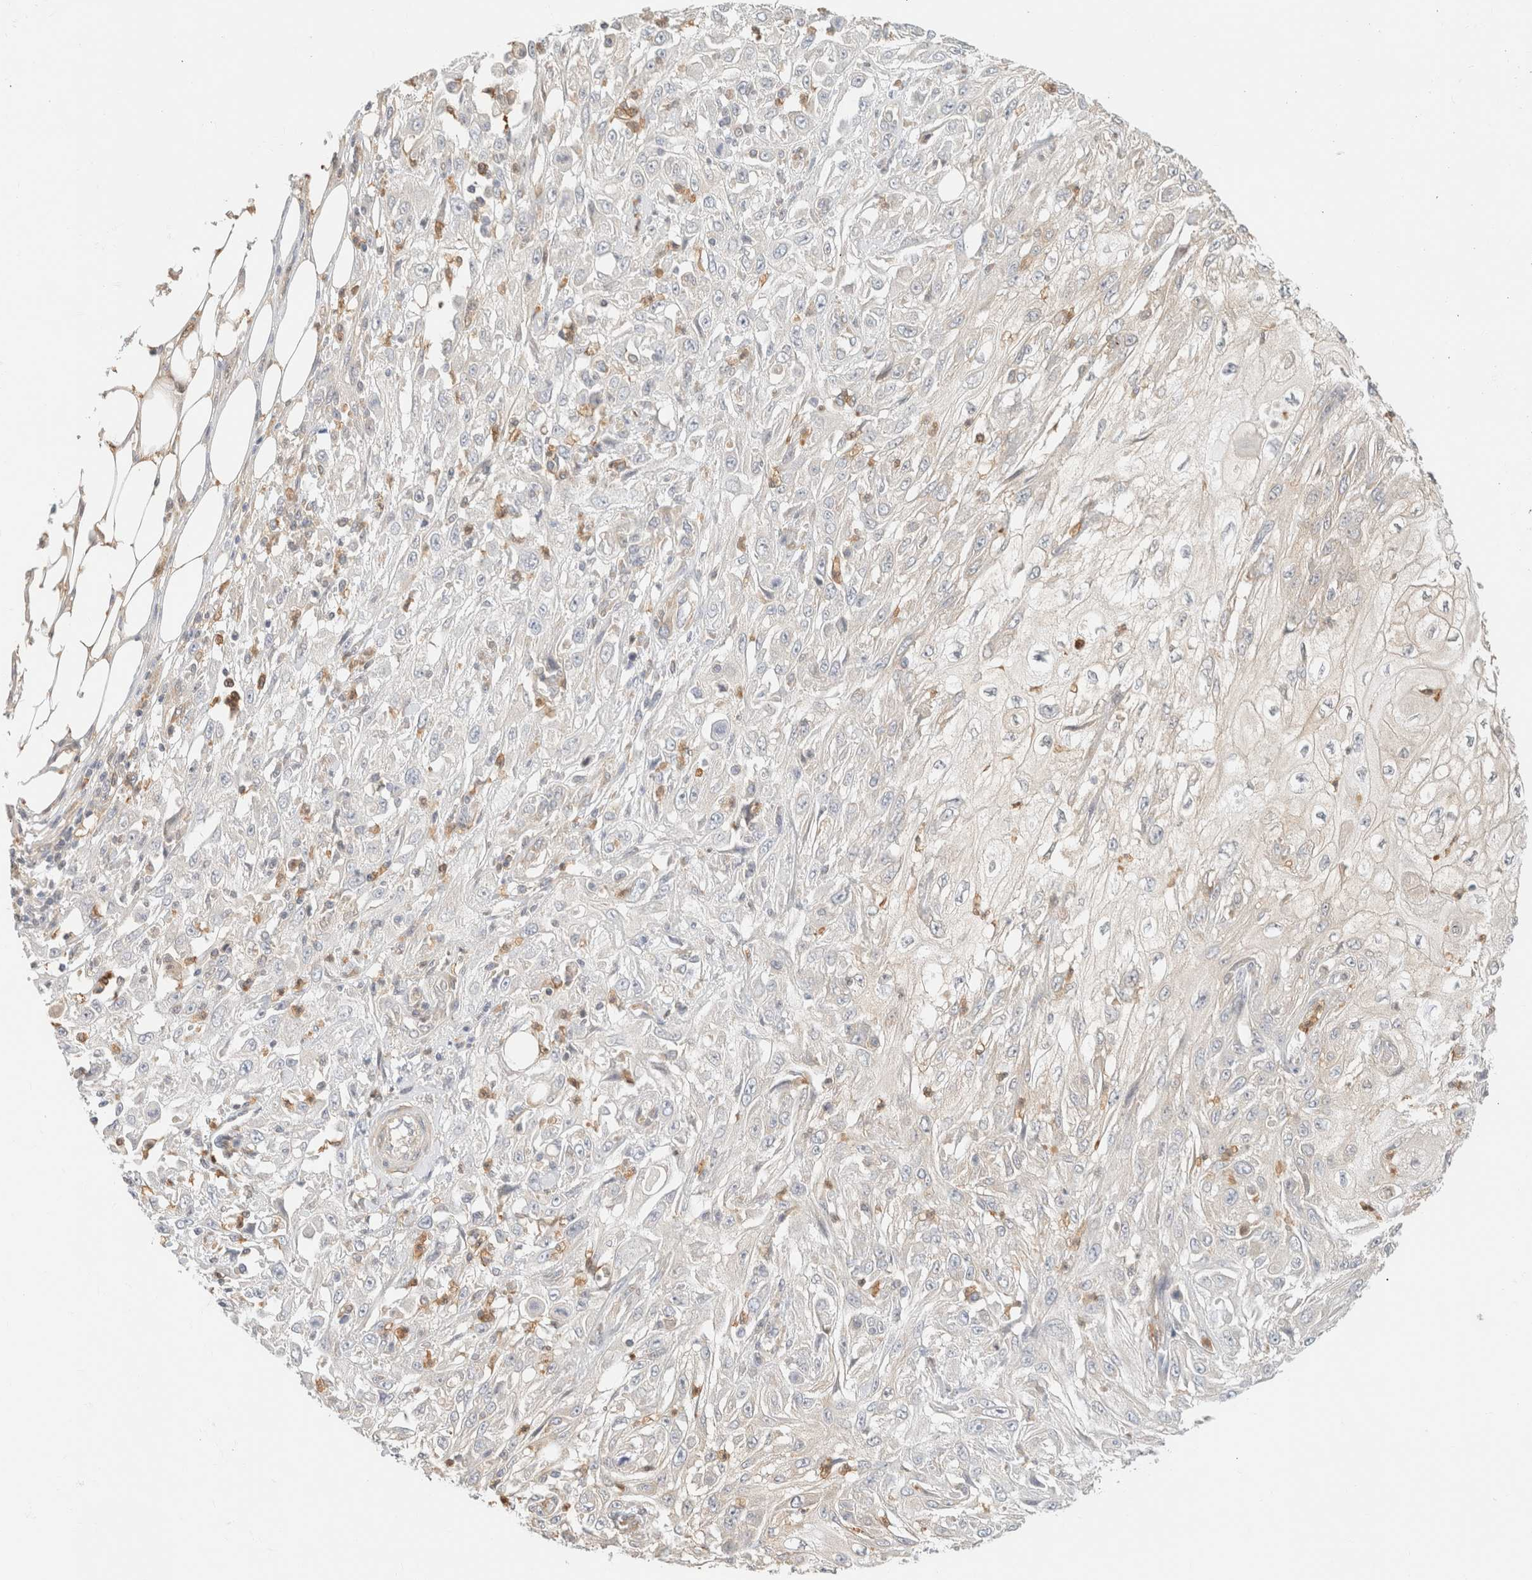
{"staining": {"intensity": "negative", "quantity": "none", "location": "none"}, "tissue": "skin cancer", "cell_type": "Tumor cells", "image_type": "cancer", "snomed": [{"axis": "morphology", "description": "Squamous cell carcinoma, NOS"}, {"axis": "morphology", "description": "Squamous cell carcinoma, metastatic, NOS"}, {"axis": "topography", "description": "Skin"}, {"axis": "topography", "description": "Lymph node"}], "caption": "Tumor cells show no significant protein positivity in metastatic squamous cell carcinoma (skin).", "gene": "GPI", "patient": {"sex": "male", "age": 75}}